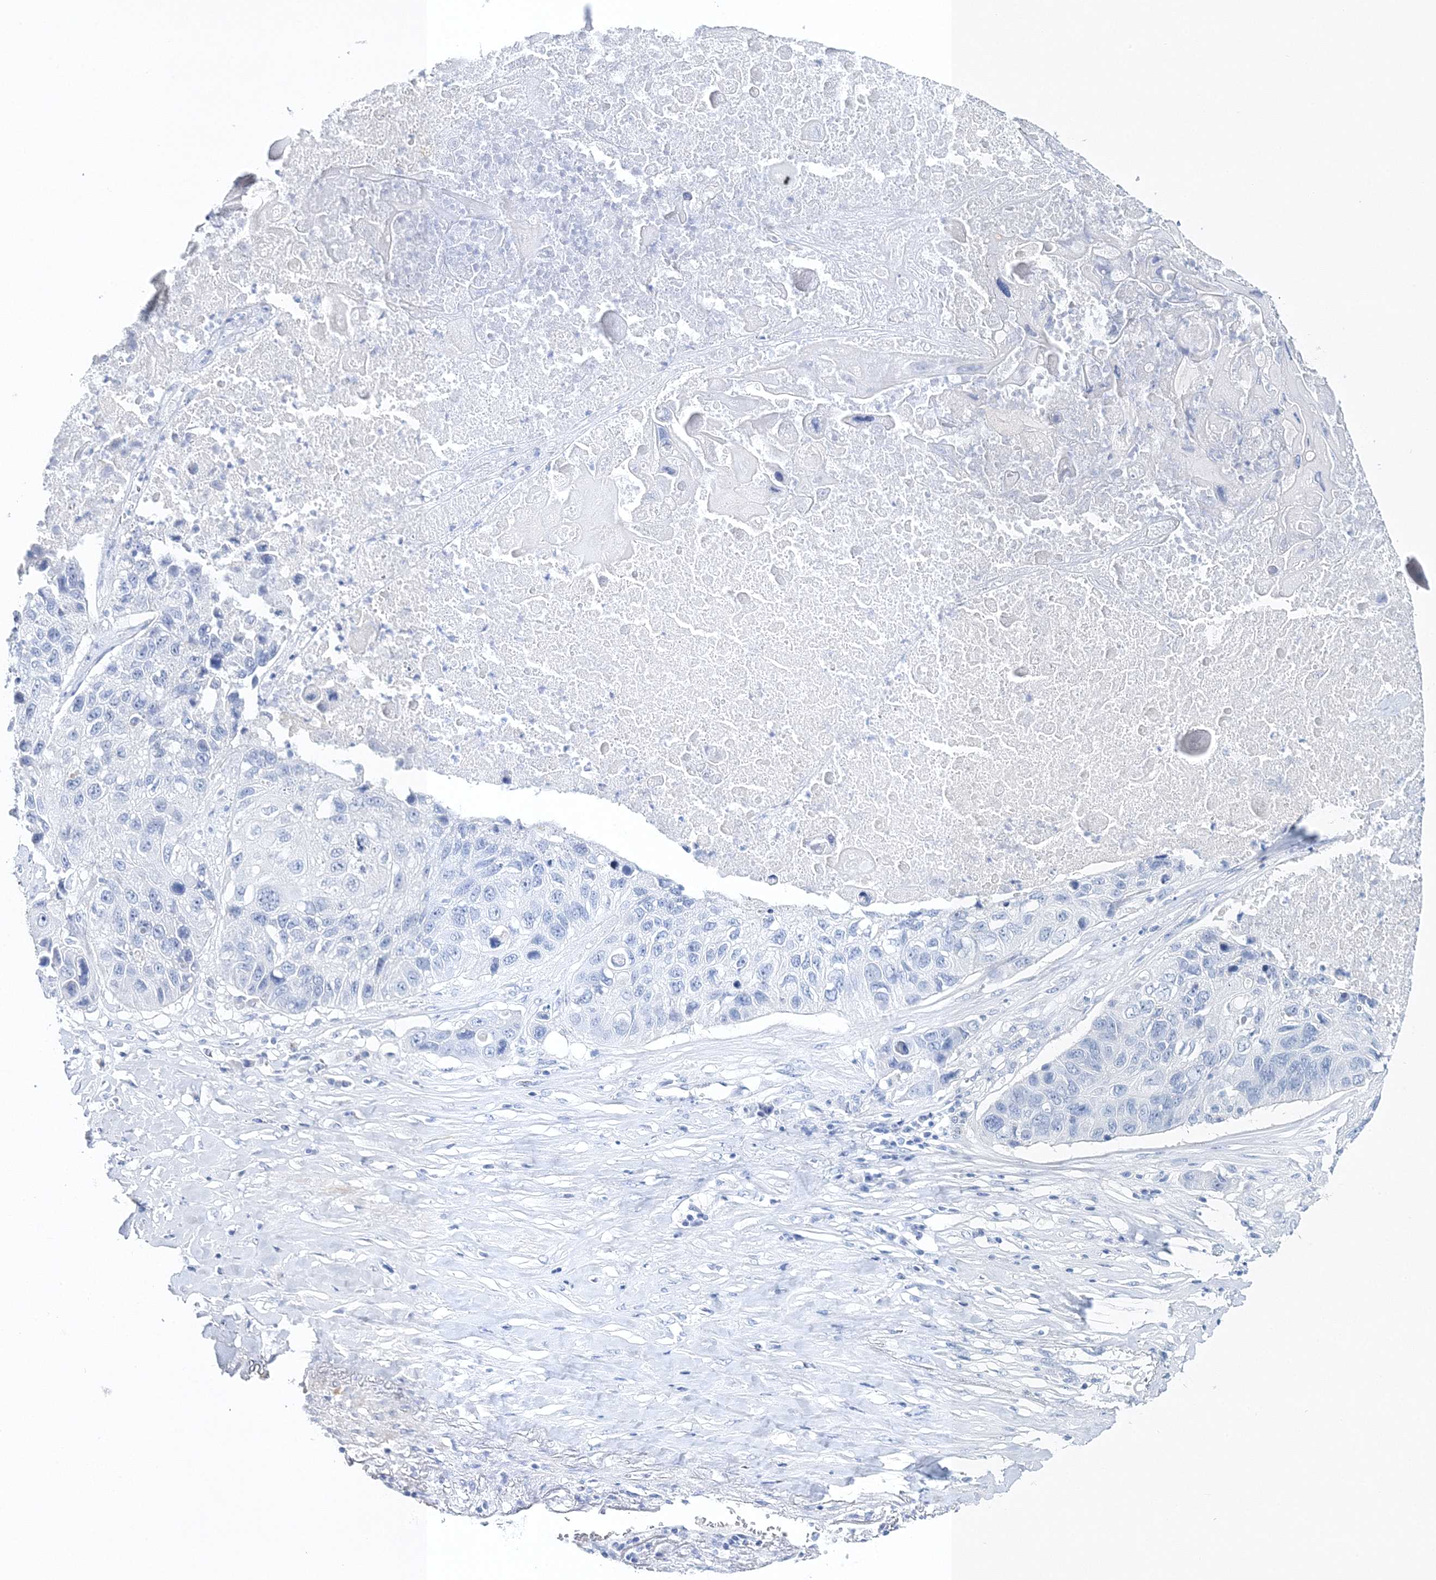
{"staining": {"intensity": "negative", "quantity": "none", "location": "none"}, "tissue": "lung cancer", "cell_type": "Tumor cells", "image_type": "cancer", "snomed": [{"axis": "morphology", "description": "Squamous cell carcinoma, NOS"}, {"axis": "topography", "description": "Lung"}], "caption": "The immunohistochemistry photomicrograph has no significant expression in tumor cells of lung cancer (squamous cell carcinoma) tissue.", "gene": "MYOZ2", "patient": {"sex": "male", "age": 61}}